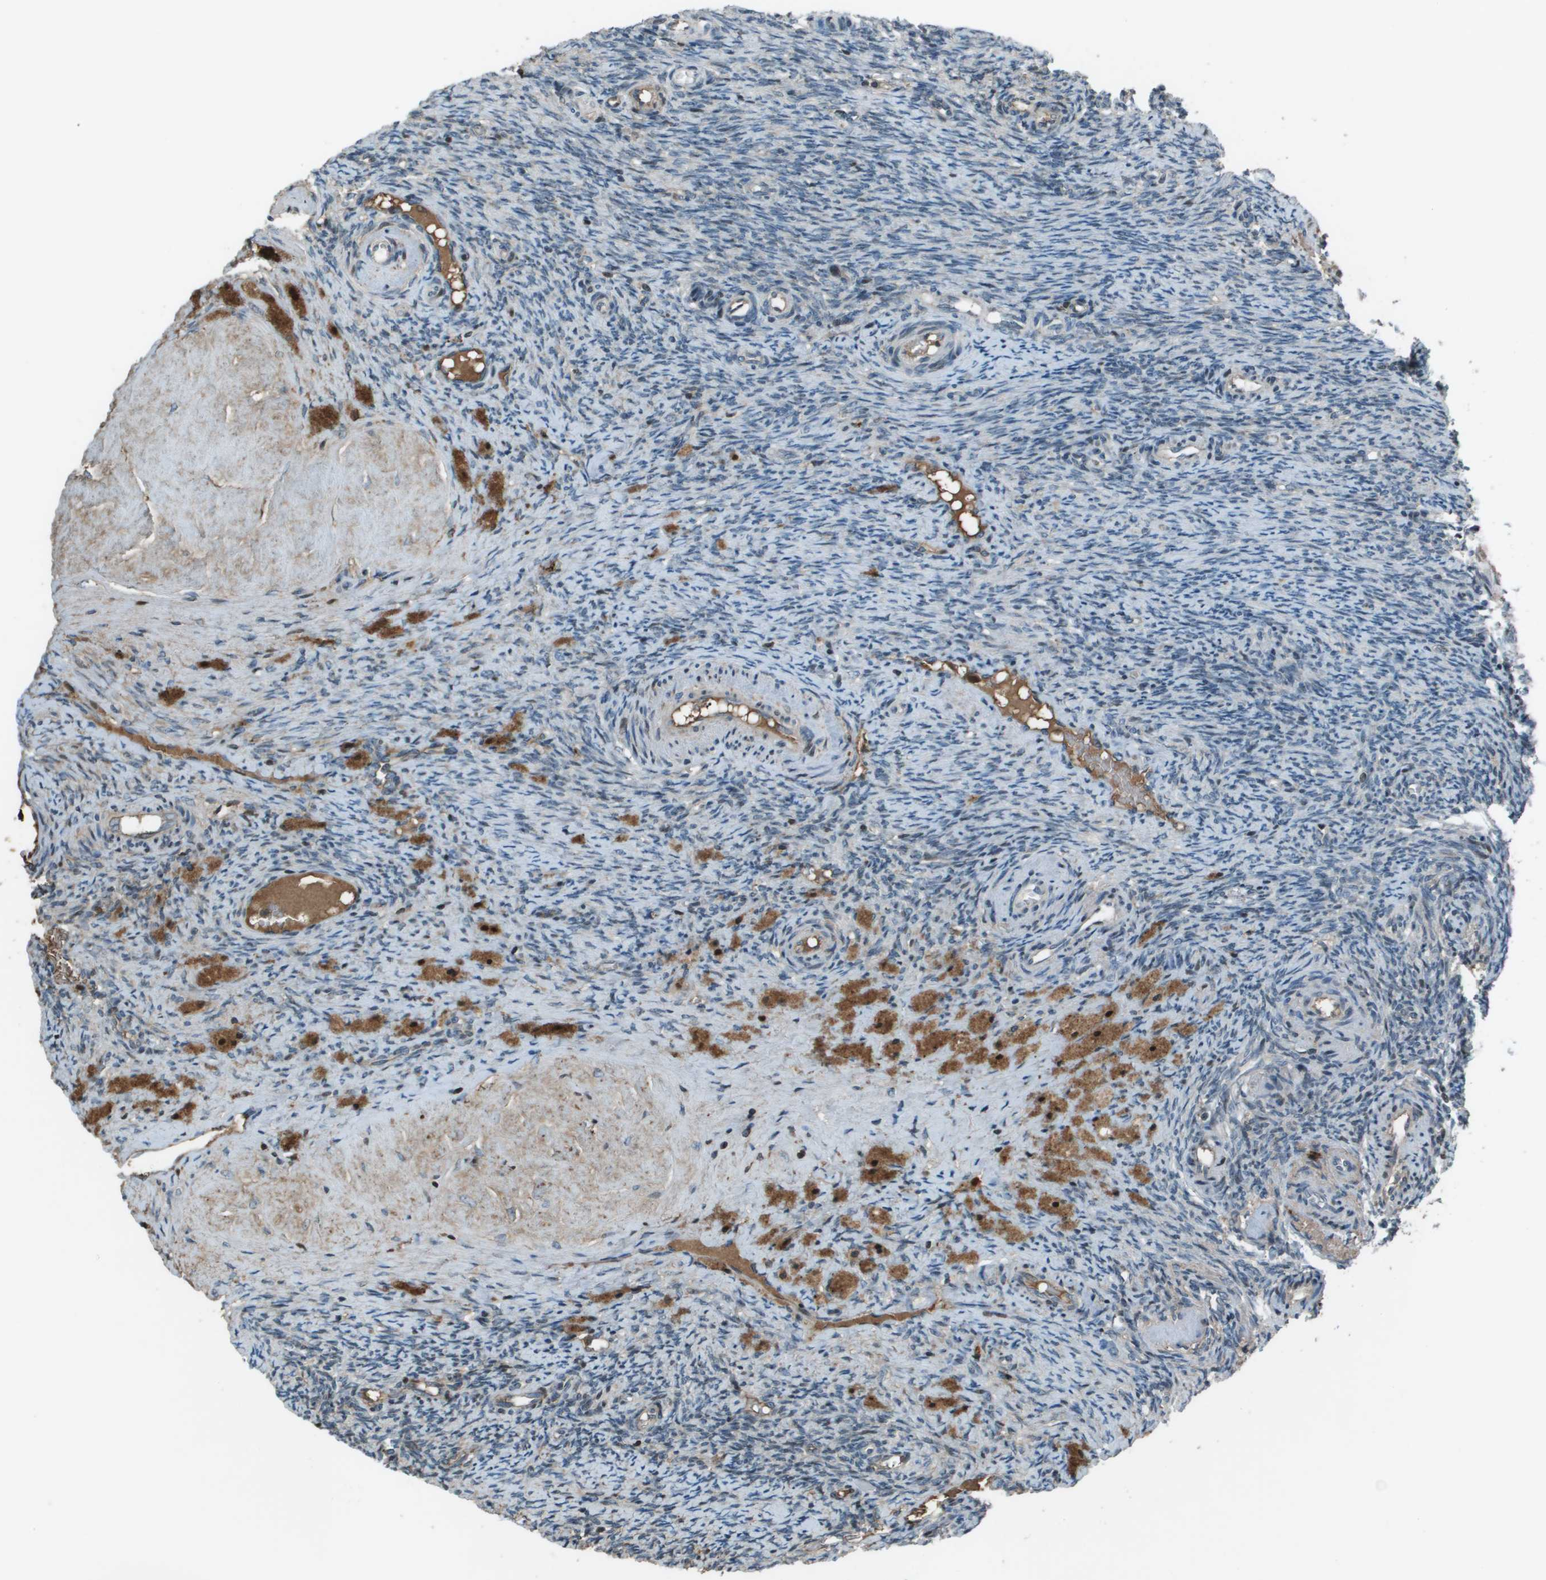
{"staining": {"intensity": "weak", "quantity": "<25%", "location": "nuclear"}, "tissue": "ovary", "cell_type": "Ovarian stroma cells", "image_type": "normal", "snomed": [{"axis": "morphology", "description": "Normal tissue, NOS"}, {"axis": "topography", "description": "Ovary"}], "caption": "An IHC histopathology image of normal ovary is shown. There is no staining in ovarian stroma cells of ovary. (DAB (3,3'-diaminobenzidine) IHC, high magnification).", "gene": "CXCL12", "patient": {"sex": "female", "age": 41}}